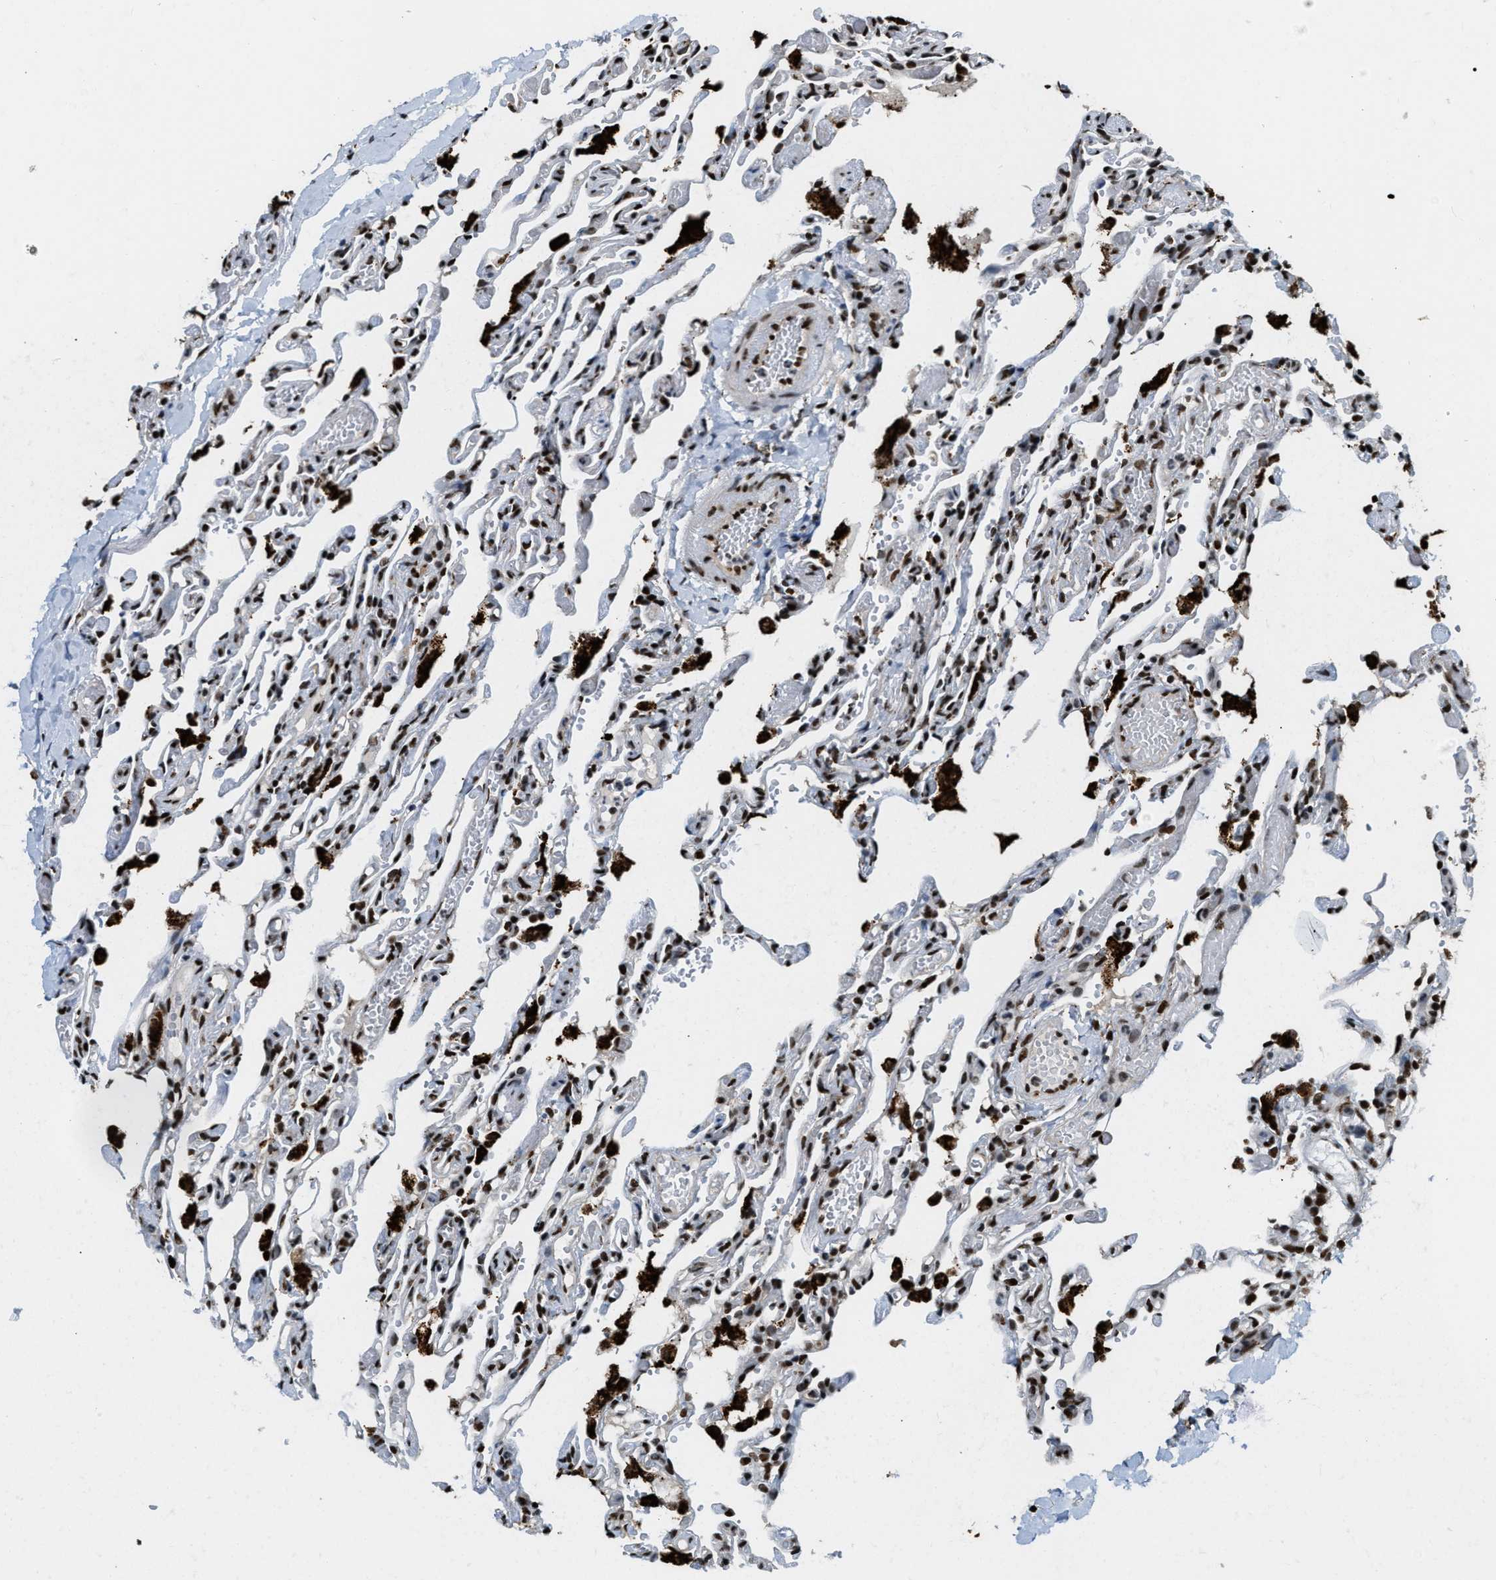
{"staining": {"intensity": "strong", "quantity": ">75%", "location": "nuclear"}, "tissue": "lung", "cell_type": "Alveolar cells", "image_type": "normal", "snomed": [{"axis": "morphology", "description": "Normal tissue, NOS"}, {"axis": "topography", "description": "Lung"}], "caption": "IHC staining of normal lung, which exhibits high levels of strong nuclear positivity in about >75% of alveolar cells indicating strong nuclear protein positivity. The staining was performed using DAB (3,3'-diaminobenzidine) (brown) for protein detection and nuclei were counterstained in hematoxylin (blue).", "gene": "NUMA1", "patient": {"sex": "male", "age": 21}}